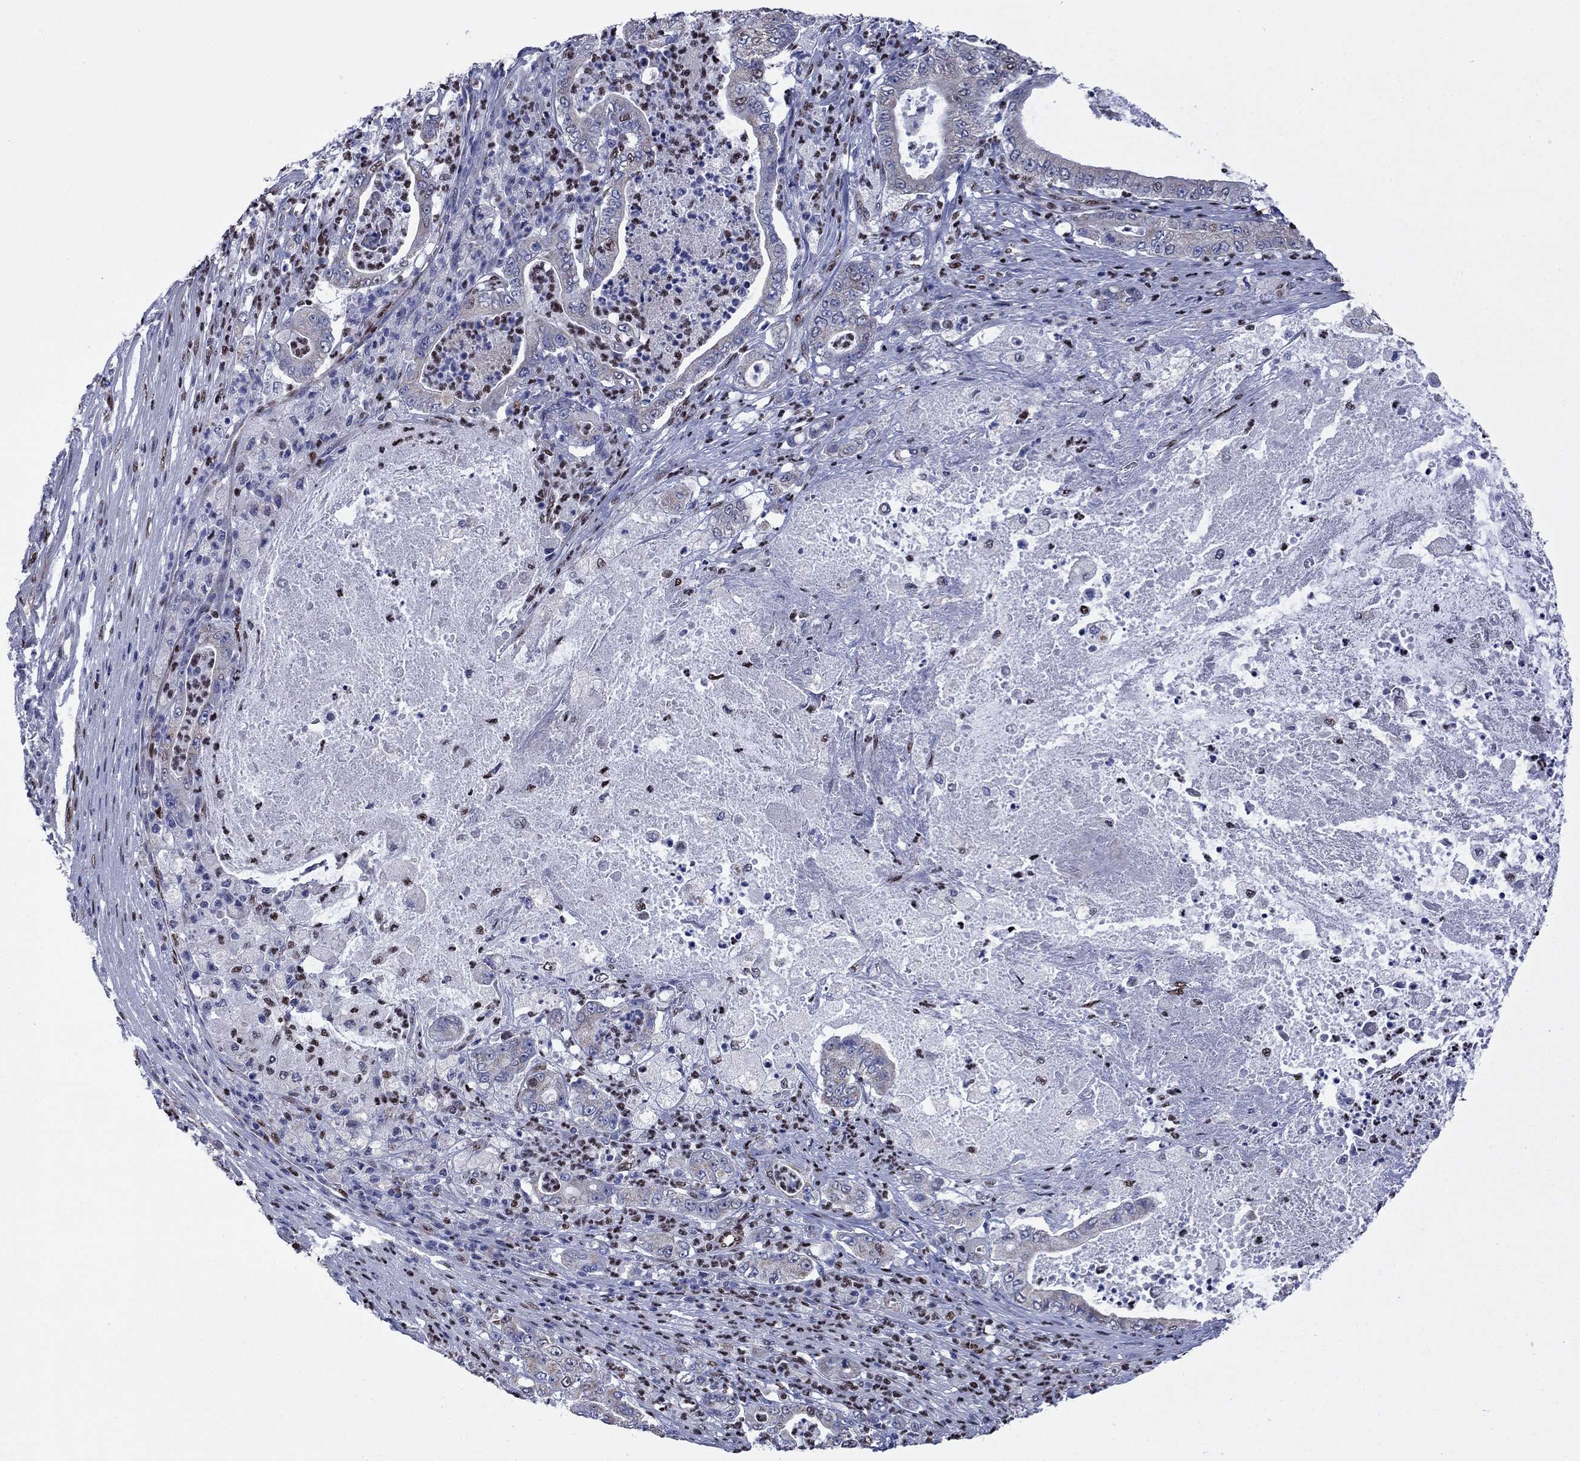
{"staining": {"intensity": "moderate", "quantity": "<25%", "location": "cytoplasmic/membranous,nuclear"}, "tissue": "pancreatic cancer", "cell_type": "Tumor cells", "image_type": "cancer", "snomed": [{"axis": "morphology", "description": "Adenocarcinoma, NOS"}, {"axis": "topography", "description": "Pancreas"}], "caption": "A photomicrograph of human pancreatic adenocarcinoma stained for a protein exhibits moderate cytoplasmic/membranous and nuclear brown staining in tumor cells.", "gene": "N4BP2", "patient": {"sex": "male", "age": 71}}